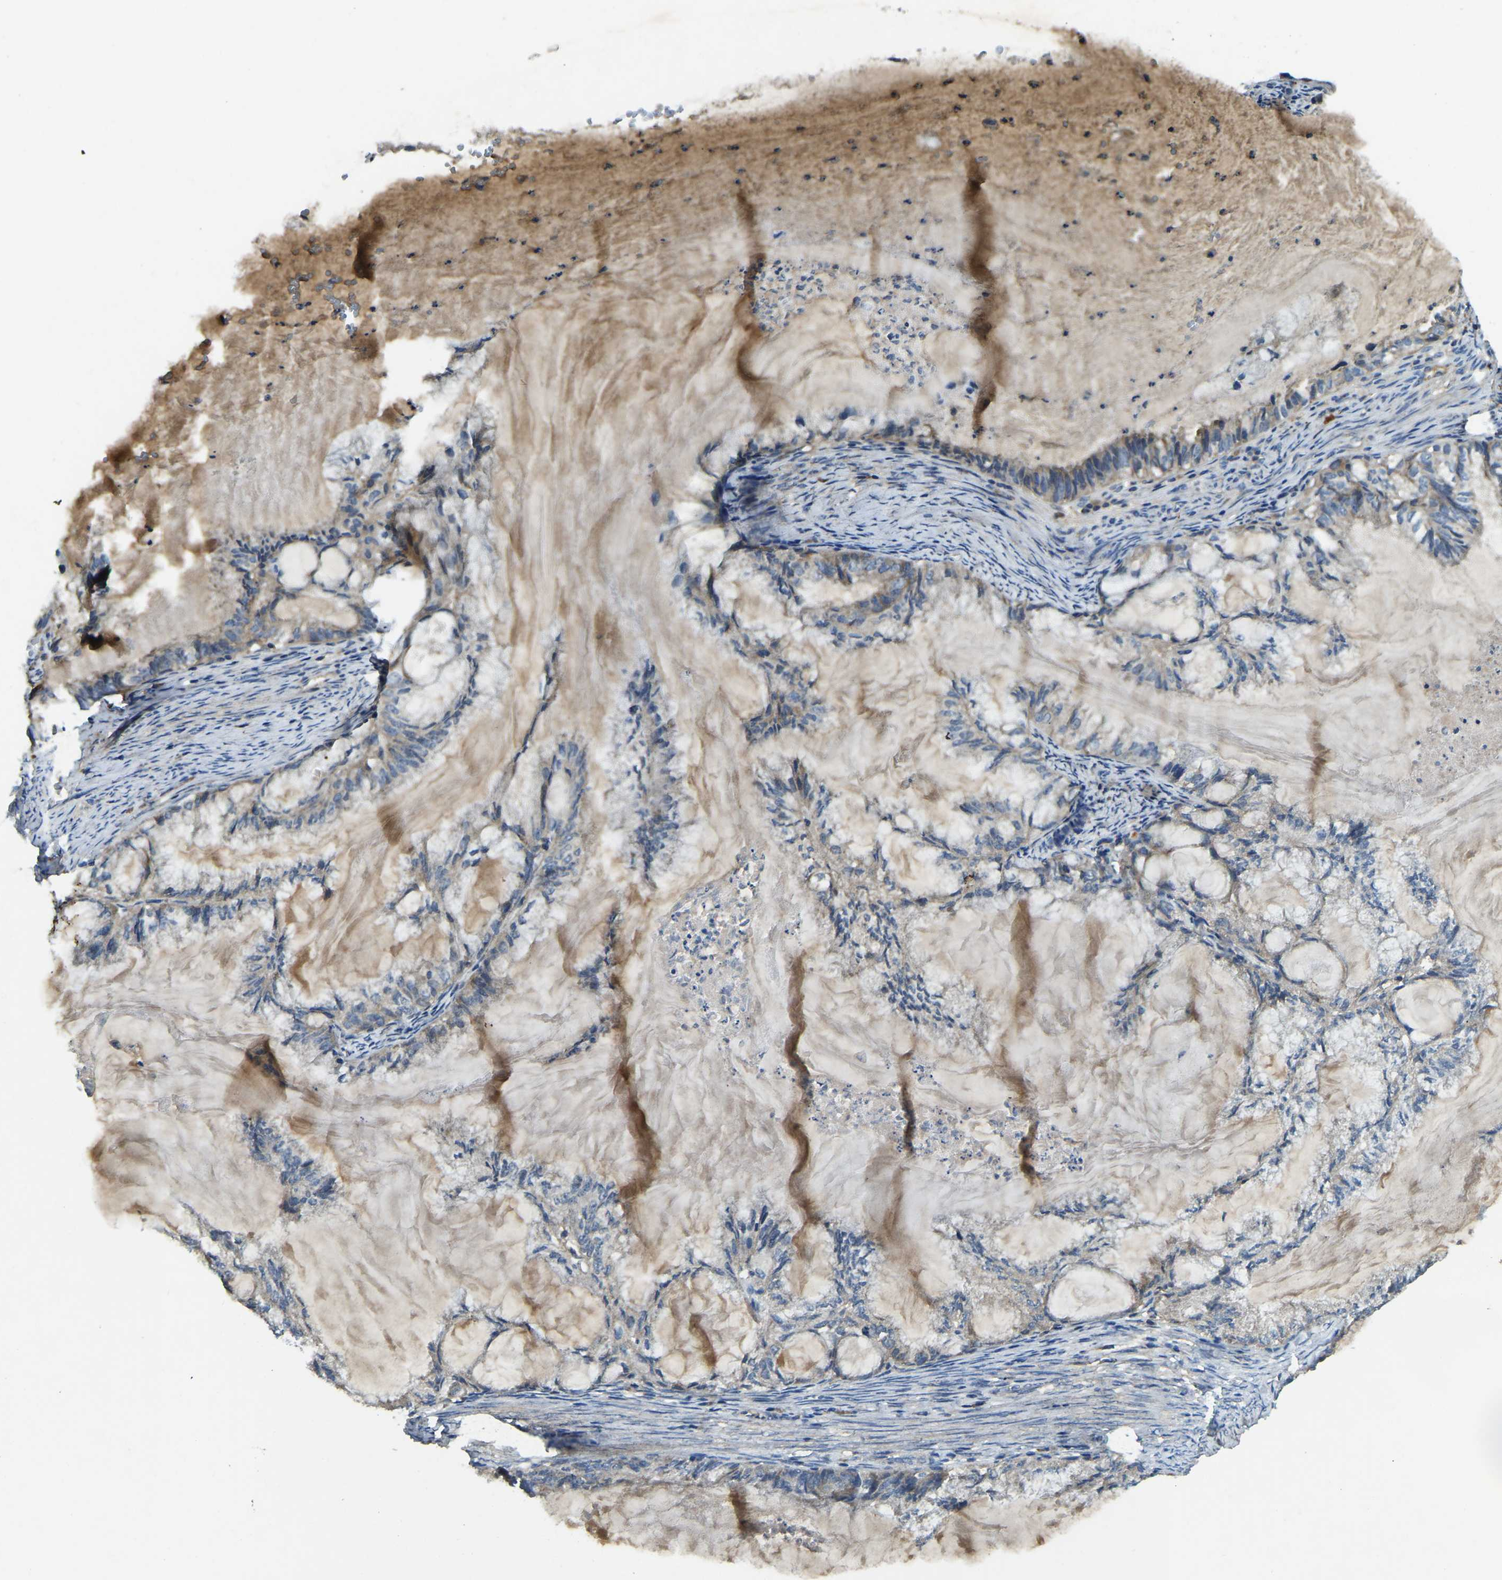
{"staining": {"intensity": "weak", "quantity": "<25%", "location": "cytoplasmic/membranous"}, "tissue": "endometrial cancer", "cell_type": "Tumor cells", "image_type": "cancer", "snomed": [{"axis": "morphology", "description": "Adenocarcinoma, NOS"}, {"axis": "topography", "description": "Endometrium"}], "caption": "An image of human endometrial cancer is negative for staining in tumor cells. (Brightfield microscopy of DAB (3,3'-diaminobenzidine) IHC at high magnification).", "gene": "ATP8B1", "patient": {"sex": "female", "age": 86}}